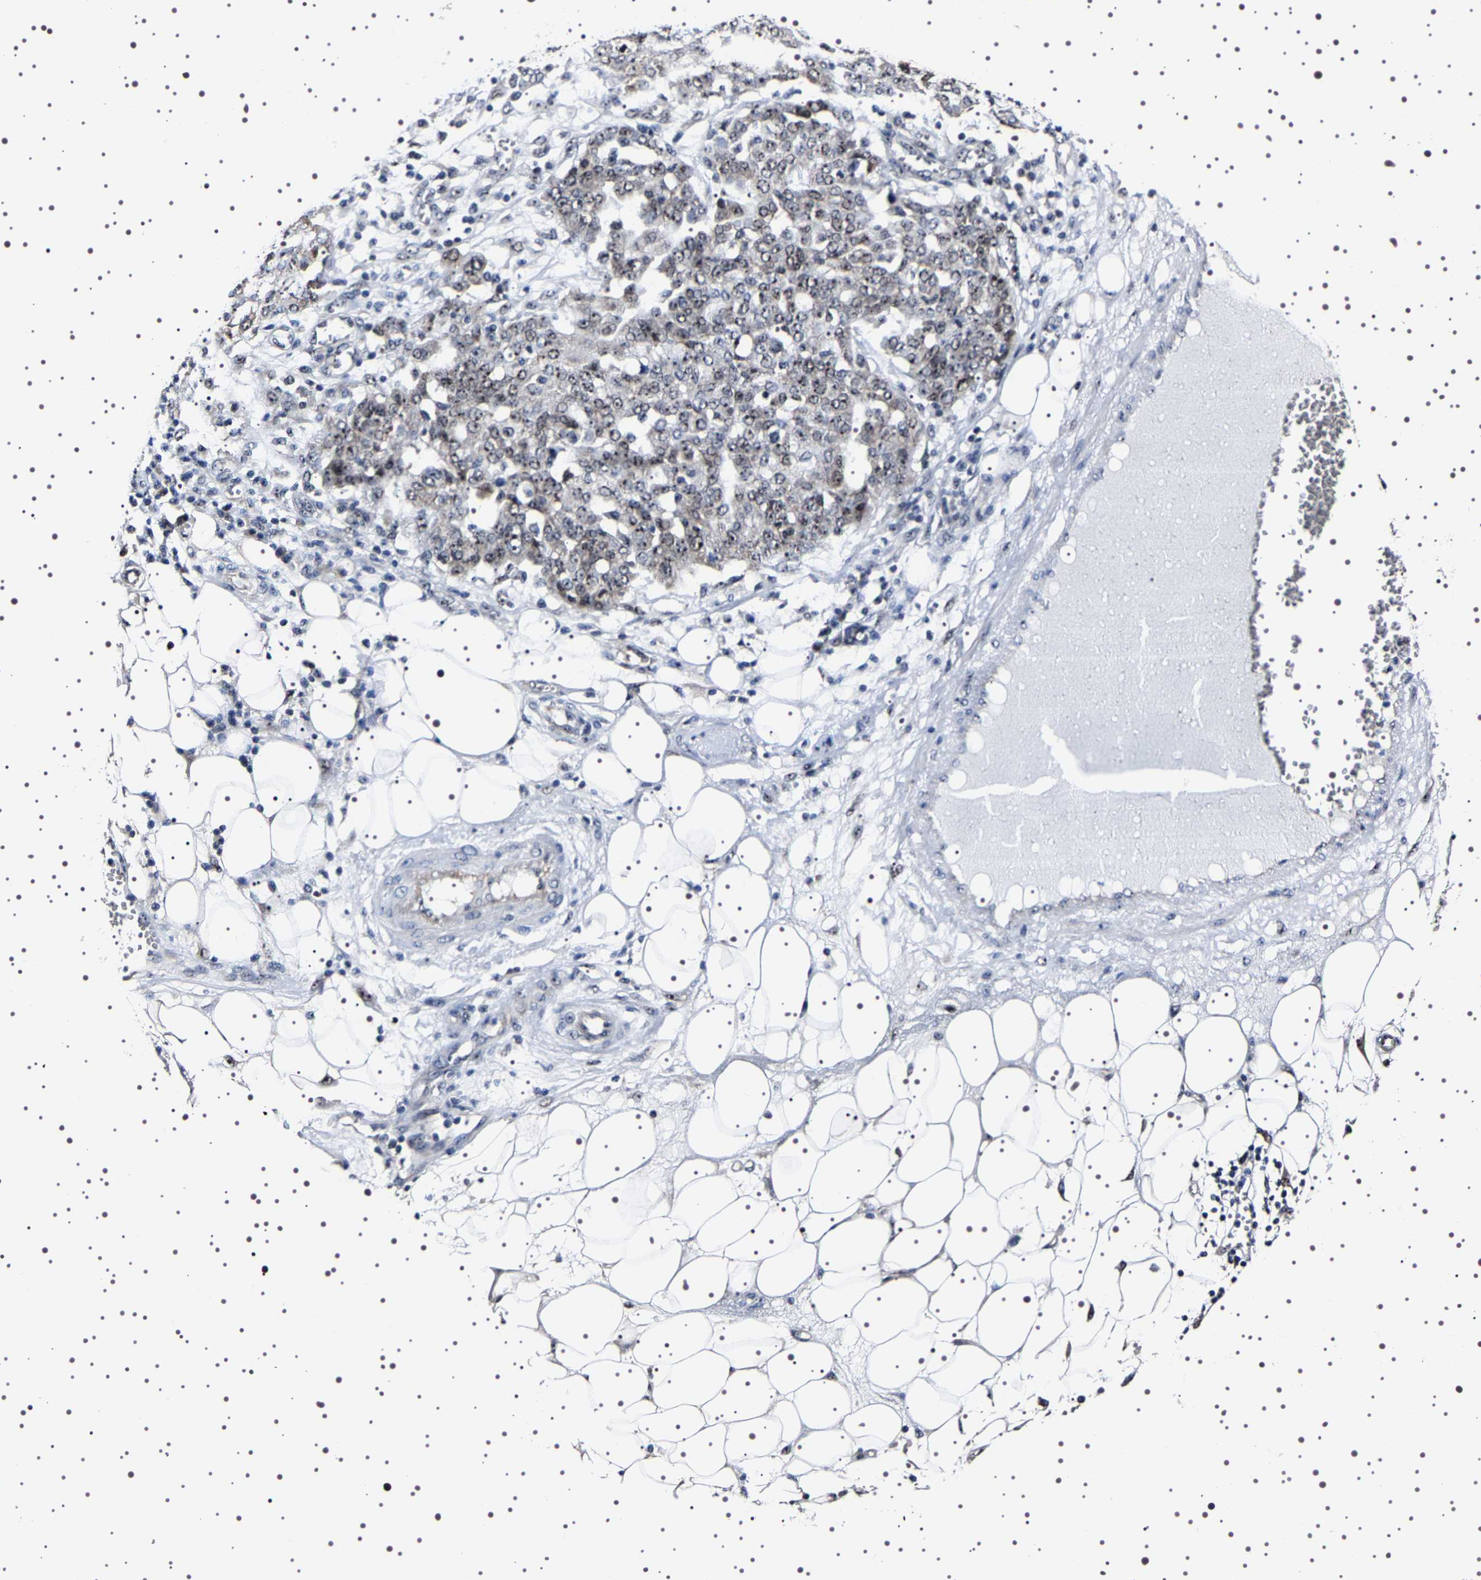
{"staining": {"intensity": "moderate", "quantity": ">75%", "location": "nuclear"}, "tissue": "ovarian cancer", "cell_type": "Tumor cells", "image_type": "cancer", "snomed": [{"axis": "morphology", "description": "Cystadenocarcinoma, serous, NOS"}, {"axis": "topography", "description": "Soft tissue"}, {"axis": "topography", "description": "Ovary"}], "caption": "IHC micrograph of ovarian serous cystadenocarcinoma stained for a protein (brown), which displays medium levels of moderate nuclear expression in approximately >75% of tumor cells.", "gene": "GNL3", "patient": {"sex": "female", "age": 57}}